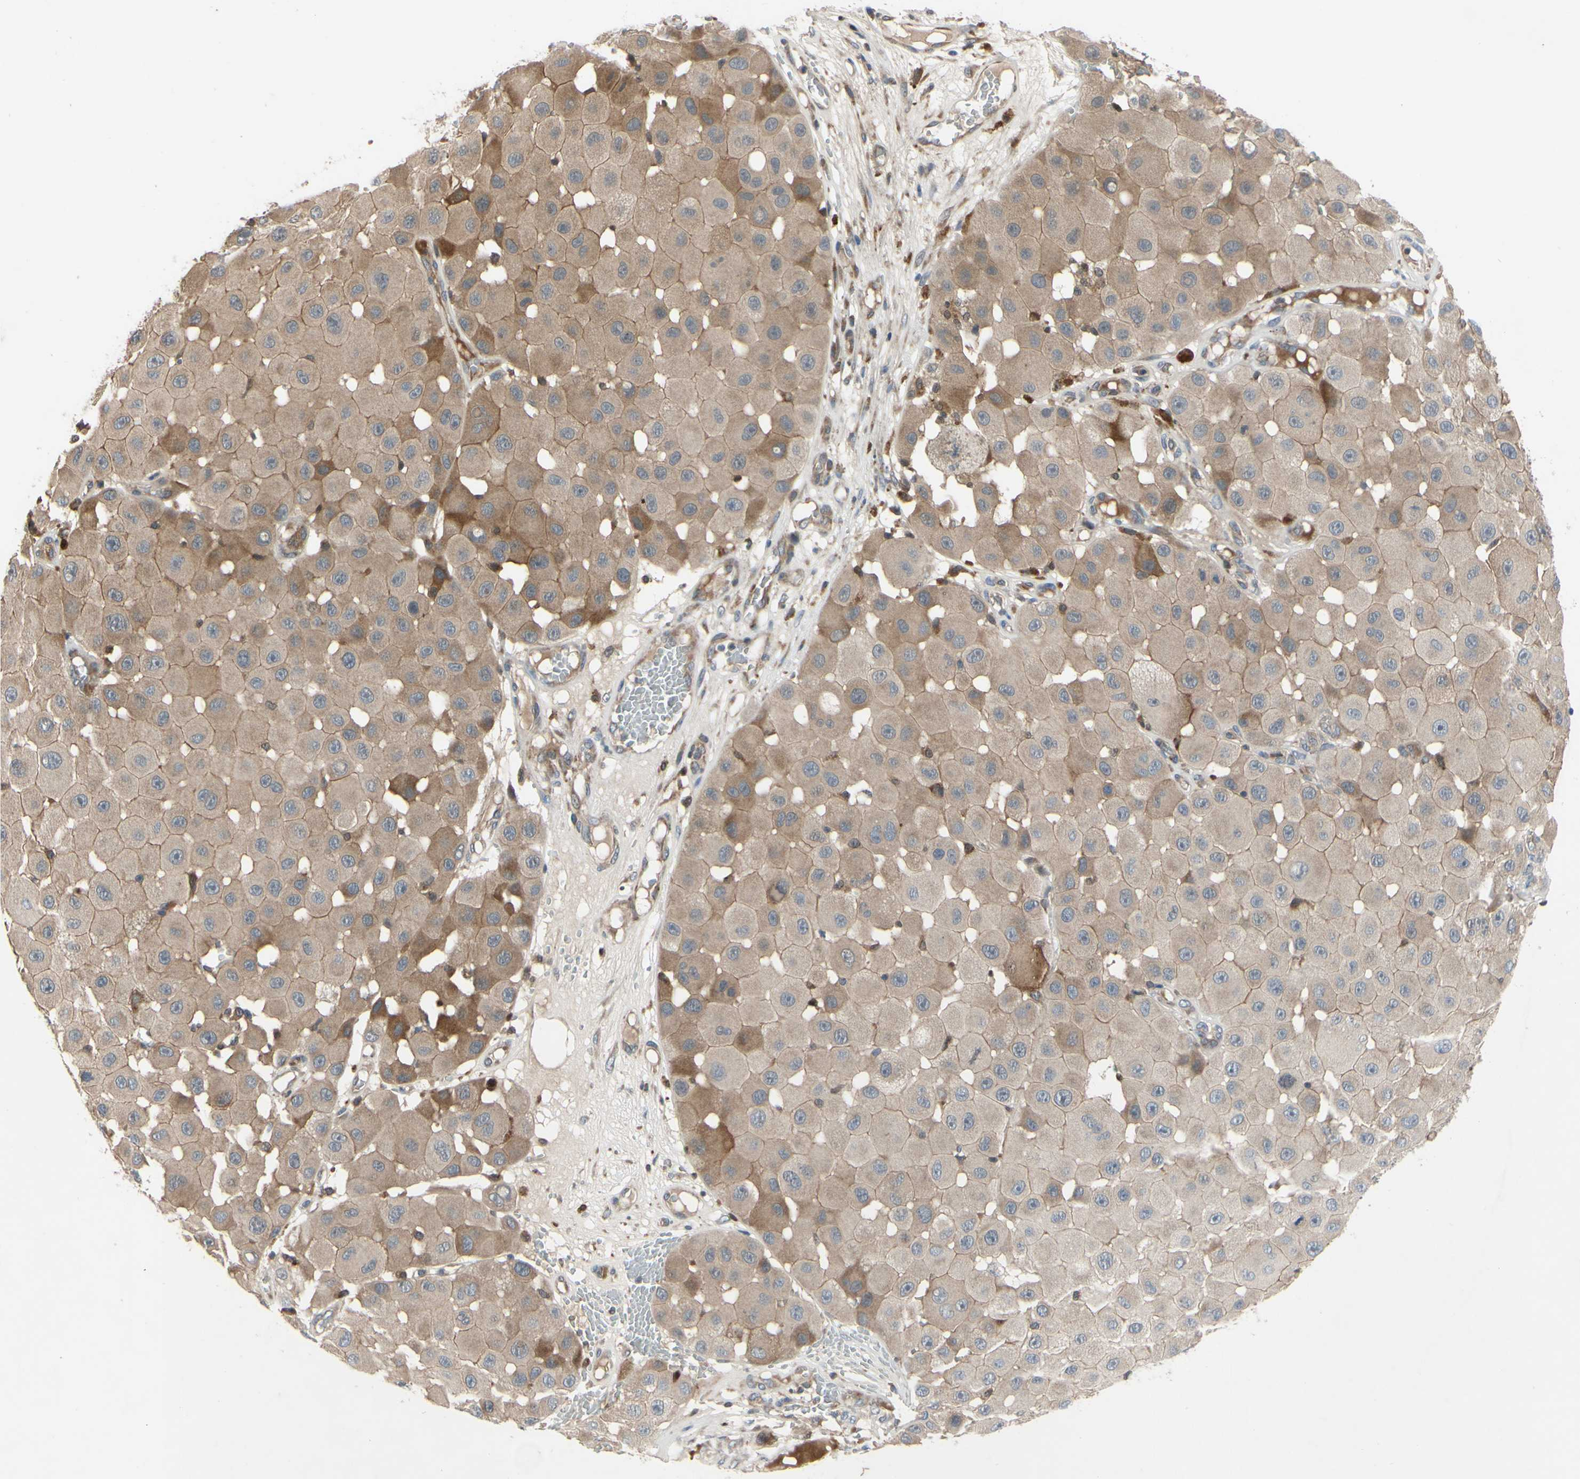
{"staining": {"intensity": "moderate", "quantity": ">75%", "location": "cytoplasmic/membranous"}, "tissue": "melanoma", "cell_type": "Tumor cells", "image_type": "cancer", "snomed": [{"axis": "morphology", "description": "Malignant melanoma, NOS"}, {"axis": "topography", "description": "Skin"}], "caption": "Tumor cells exhibit medium levels of moderate cytoplasmic/membranous expression in approximately >75% of cells in melanoma.", "gene": "XIAP", "patient": {"sex": "female", "age": 81}}